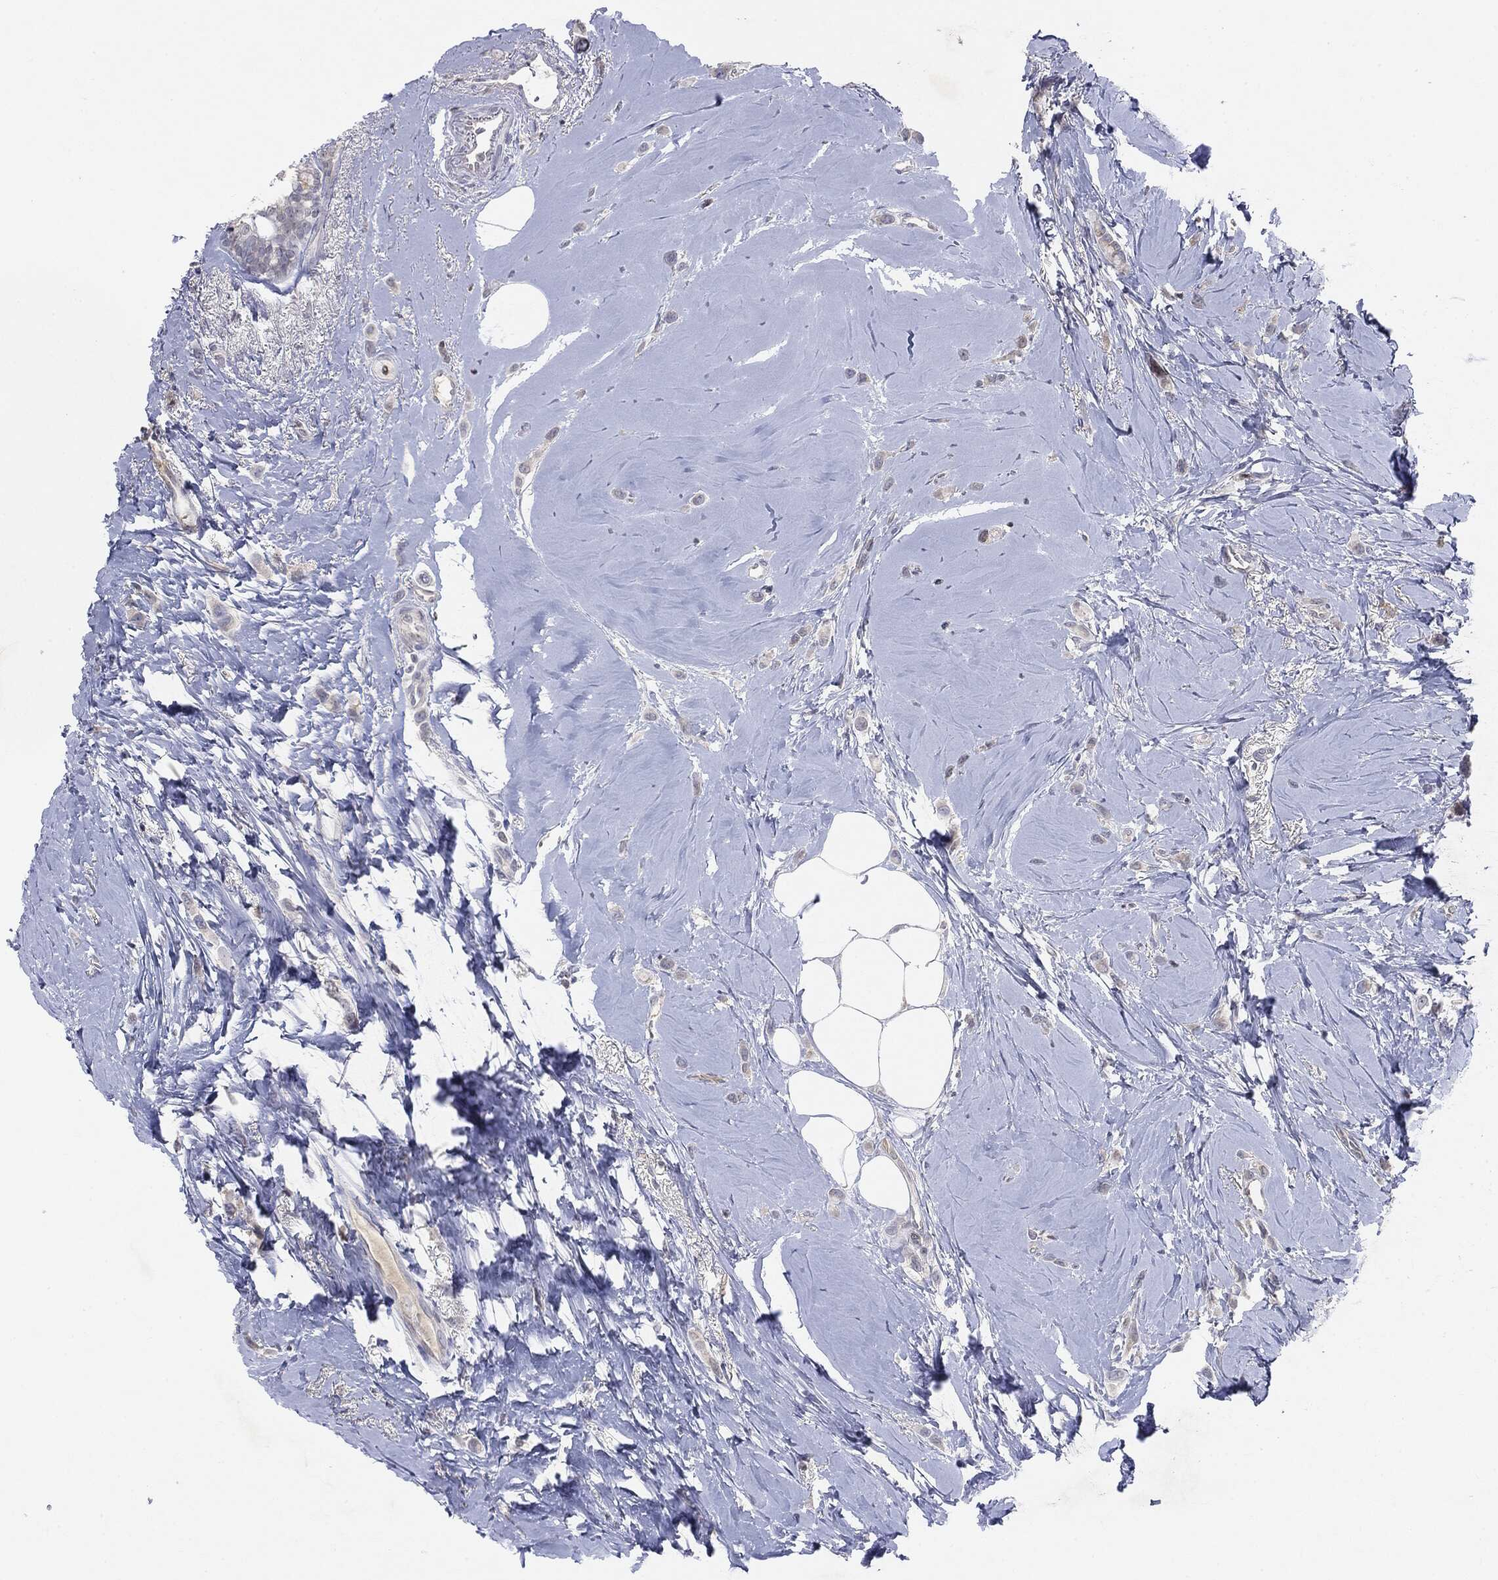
{"staining": {"intensity": "negative", "quantity": "none", "location": "none"}, "tissue": "breast cancer", "cell_type": "Tumor cells", "image_type": "cancer", "snomed": [{"axis": "morphology", "description": "Lobular carcinoma"}, {"axis": "topography", "description": "Breast"}], "caption": "Immunohistochemistry (IHC) photomicrograph of lobular carcinoma (breast) stained for a protein (brown), which displays no positivity in tumor cells.", "gene": "KIF2C", "patient": {"sex": "female", "age": 66}}